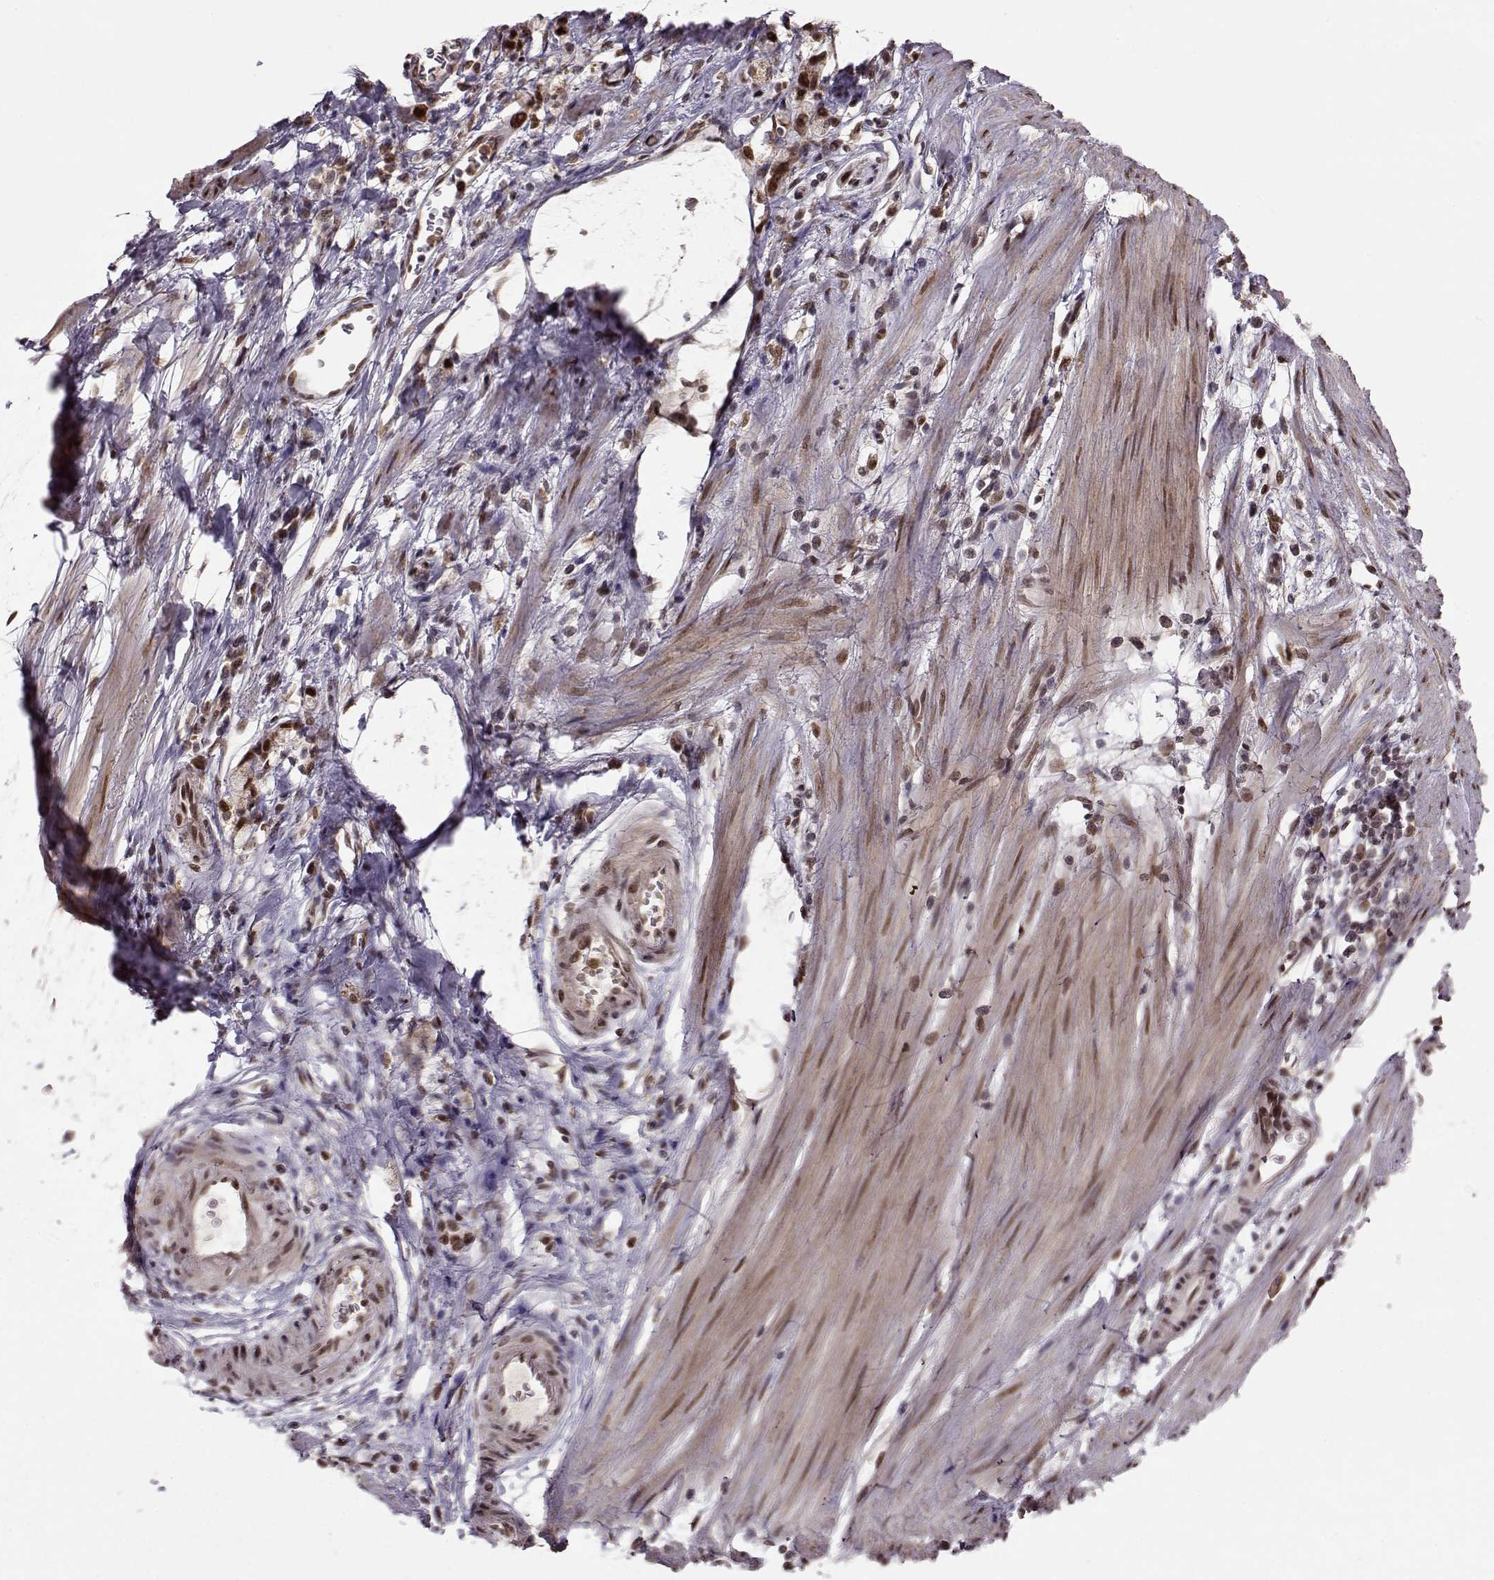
{"staining": {"intensity": "moderate", "quantity": ">75%", "location": "cytoplasmic/membranous,nuclear"}, "tissue": "stomach cancer", "cell_type": "Tumor cells", "image_type": "cancer", "snomed": [{"axis": "morphology", "description": "Adenocarcinoma, NOS"}, {"axis": "topography", "description": "Stomach"}], "caption": "The photomicrograph exhibits a brown stain indicating the presence of a protein in the cytoplasmic/membranous and nuclear of tumor cells in adenocarcinoma (stomach).", "gene": "RAI1", "patient": {"sex": "male", "age": 58}}